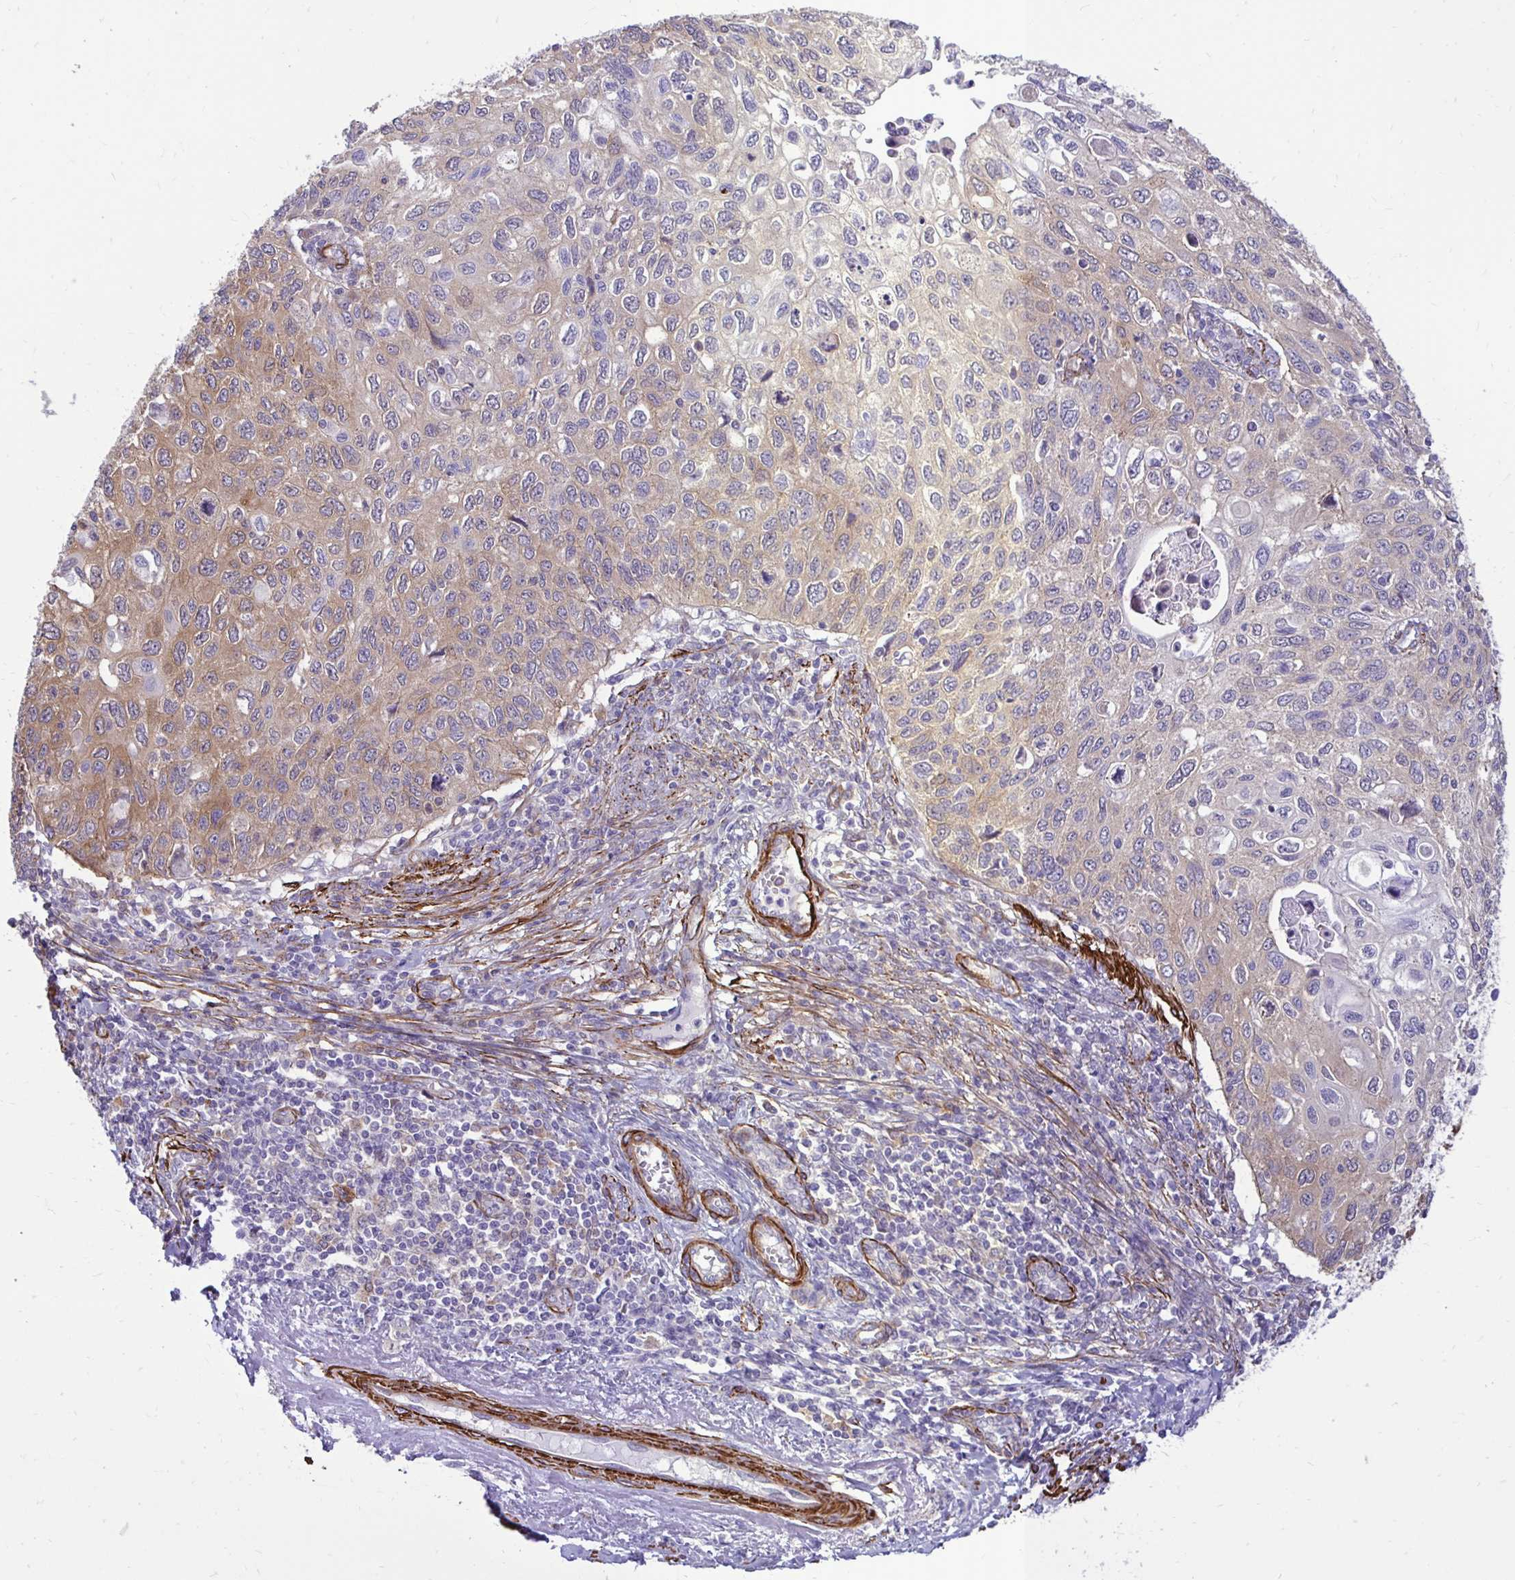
{"staining": {"intensity": "moderate", "quantity": "25%-75%", "location": "cytoplasmic/membranous"}, "tissue": "cervical cancer", "cell_type": "Tumor cells", "image_type": "cancer", "snomed": [{"axis": "morphology", "description": "Squamous cell carcinoma, NOS"}, {"axis": "topography", "description": "Cervix"}], "caption": "Moderate cytoplasmic/membranous staining for a protein is appreciated in approximately 25%-75% of tumor cells of squamous cell carcinoma (cervical) using immunohistochemistry.", "gene": "CTPS1", "patient": {"sex": "female", "age": 70}}